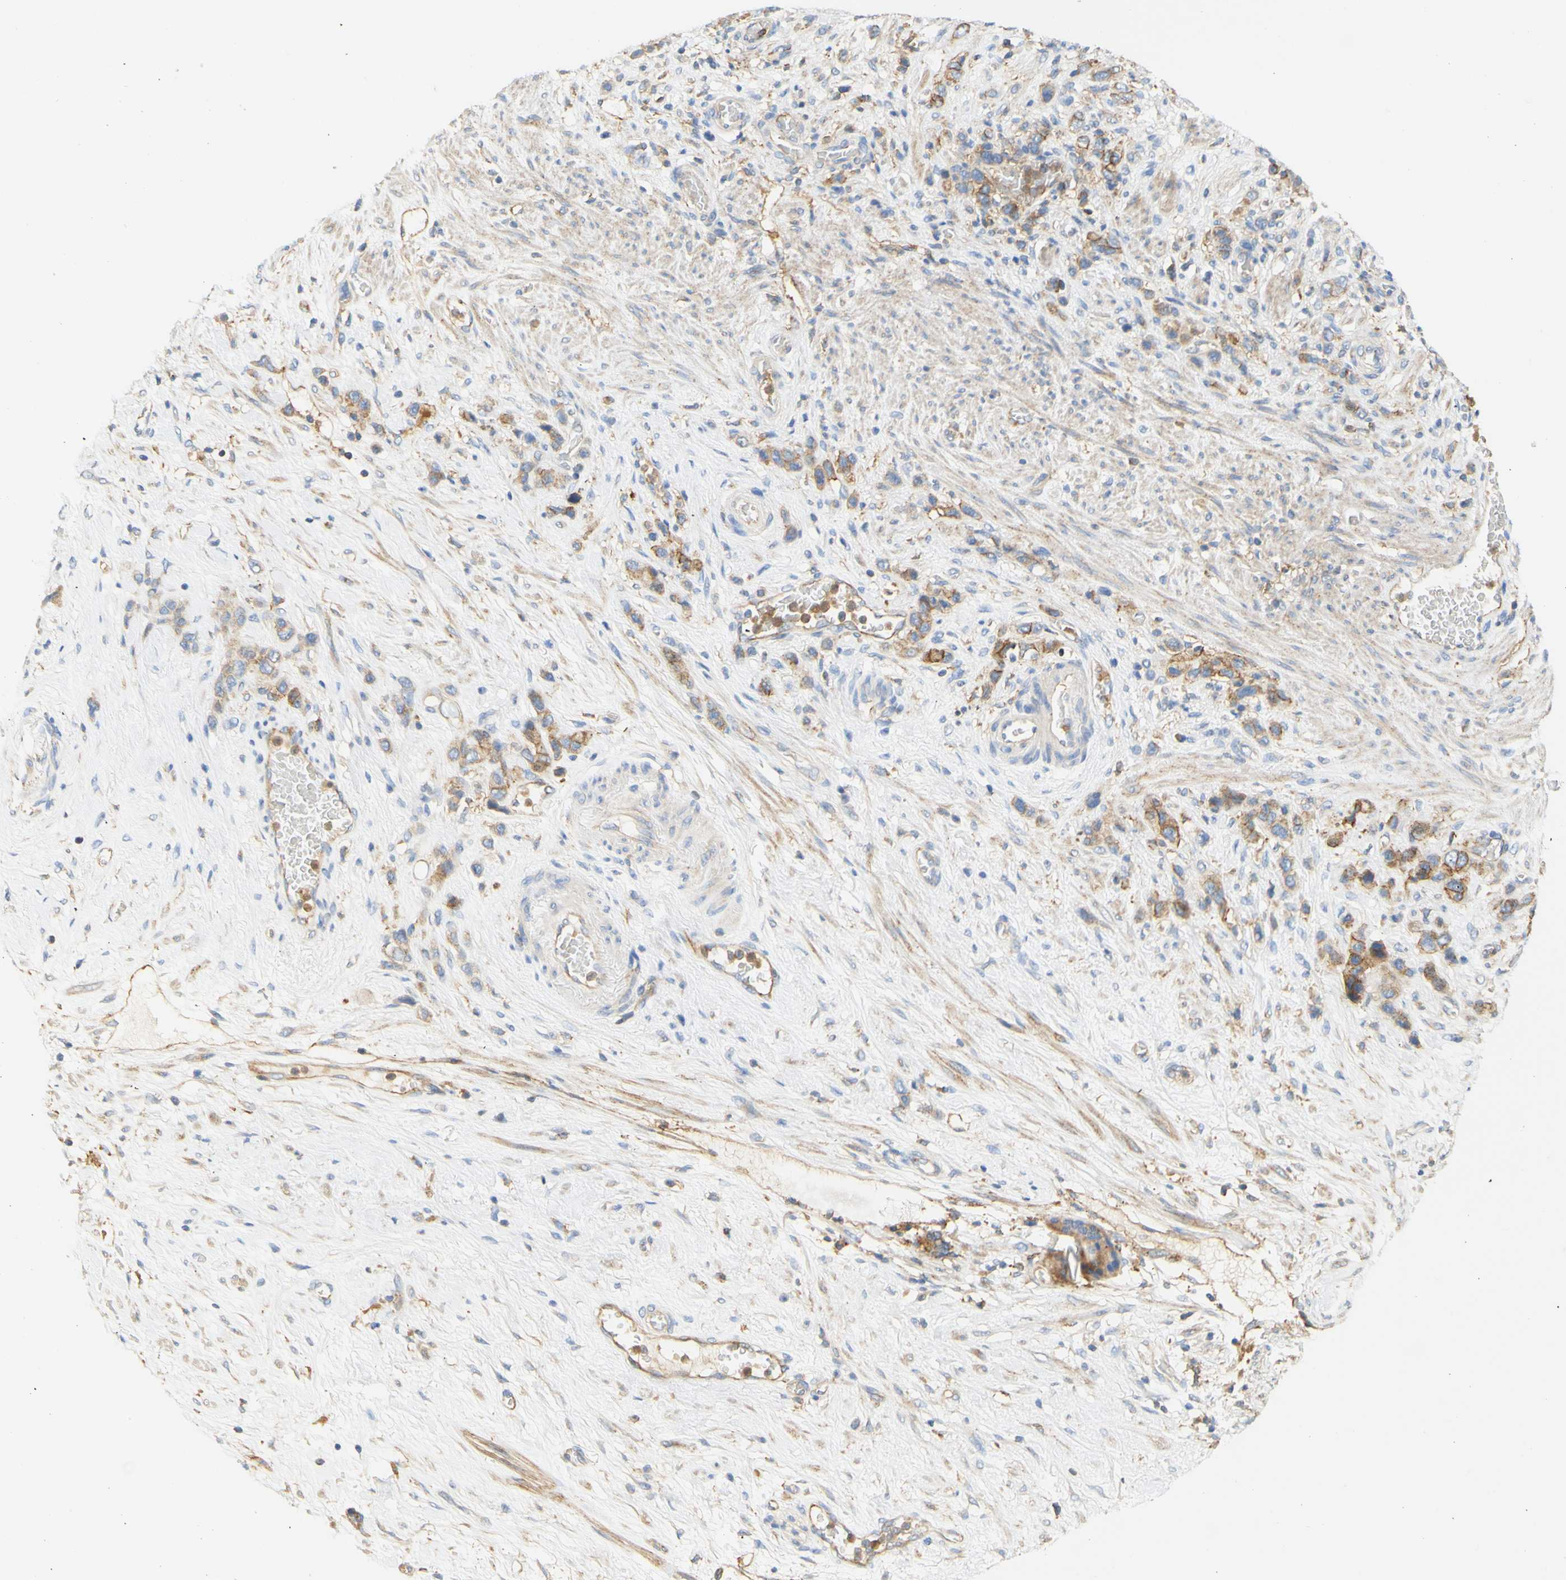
{"staining": {"intensity": "moderate", "quantity": ">75%", "location": "cytoplasmic/membranous"}, "tissue": "stomach cancer", "cell_type": "Tumor cells", "image_type": "cancer", "snomed": [{"axis": "morphology", "description": "Adenocarcinoma, NOS"}, {"axis": "morphology", "description": "Adenocarcinoma, High grade"}, {"axis": "topography", "description": "Stomach, upper"}, {"axis": "topography", "description": "Stomach, lower"}], "caption": "Immunohistochemical staining of human stomach adenocarcinoma reveals medium levels of moderate cytoplasmic/membranous protein staining in approximately >75% of tumor cells.", "gene": "PCDH7", "patient": {"sex": "female", "age": 65}}